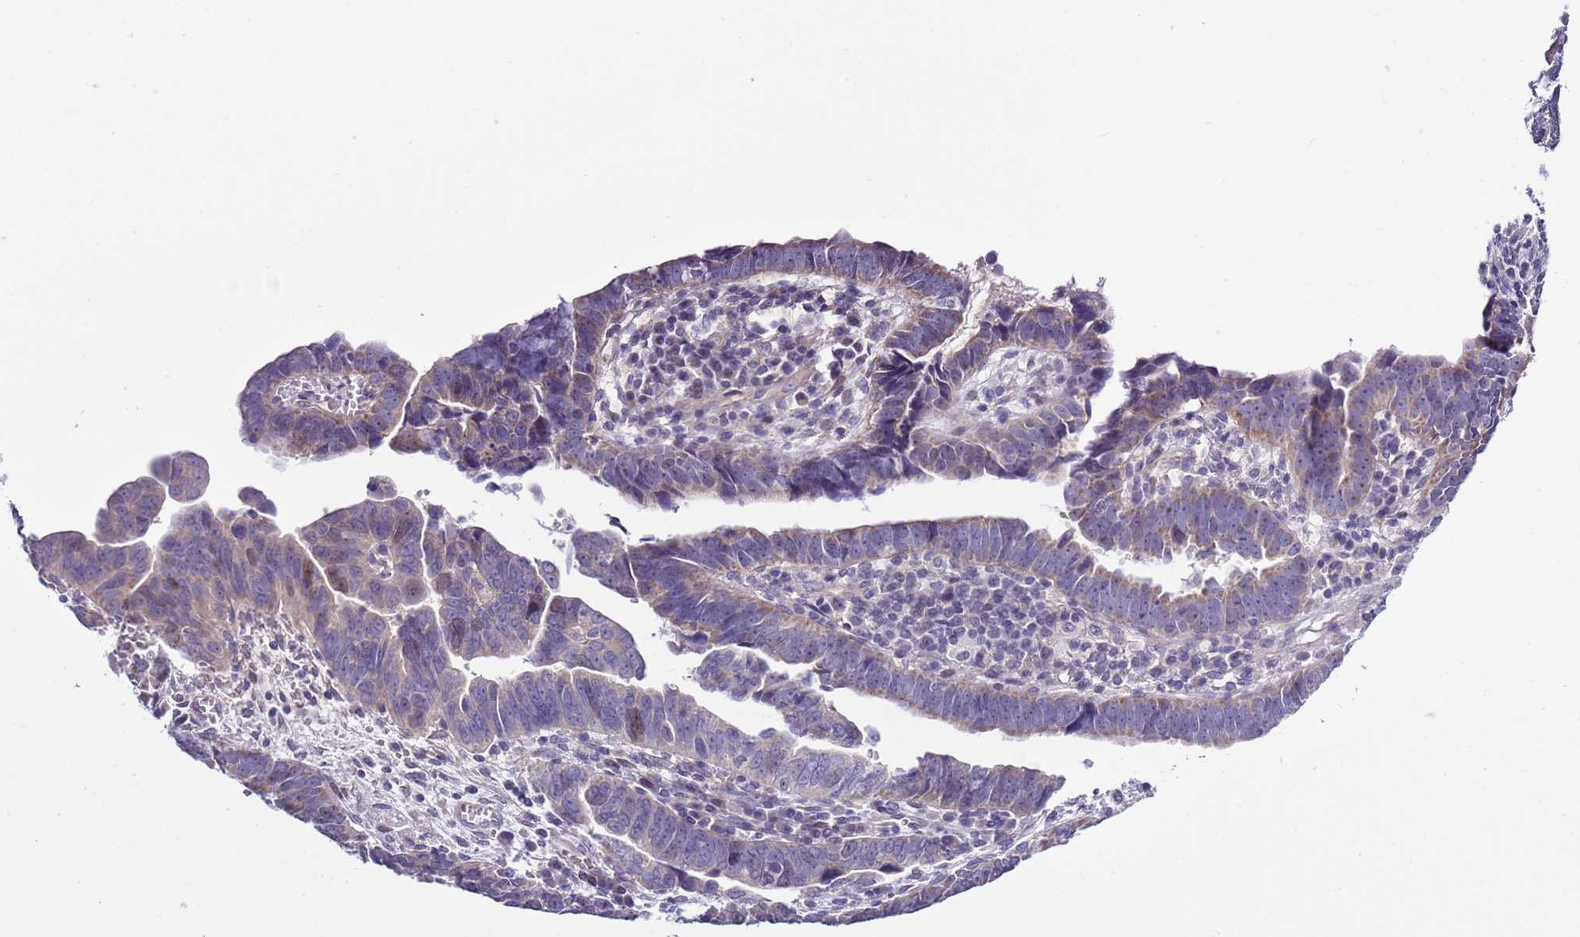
{"staining": {"intensity": "weak", "quantity": "25%-75%", "location": "cytoplasmic/membranous,nuclear"}, "tissue": "endometrial cancer", "cell_type": "Tumor cells", "image_type": "cancer", "snomed": [{"axis": "morphology", "description": "Adenocarcinoma, NOS"}, {"axis": "topography", "description": "Endometrium"}], "caption": "High-magnification brightfield microscopy of endometrial cancer stained with DAB (3,3'-diaminobenzidine) (brown) and counterstained with hematoxylin (blue). tumor cells exhibit weak cytoplasmic/membranous and nuclear staining is identified in approximately25%-75% of cells.", "gene": "NET1", "patient": {"sex": "female", "age": 75}}